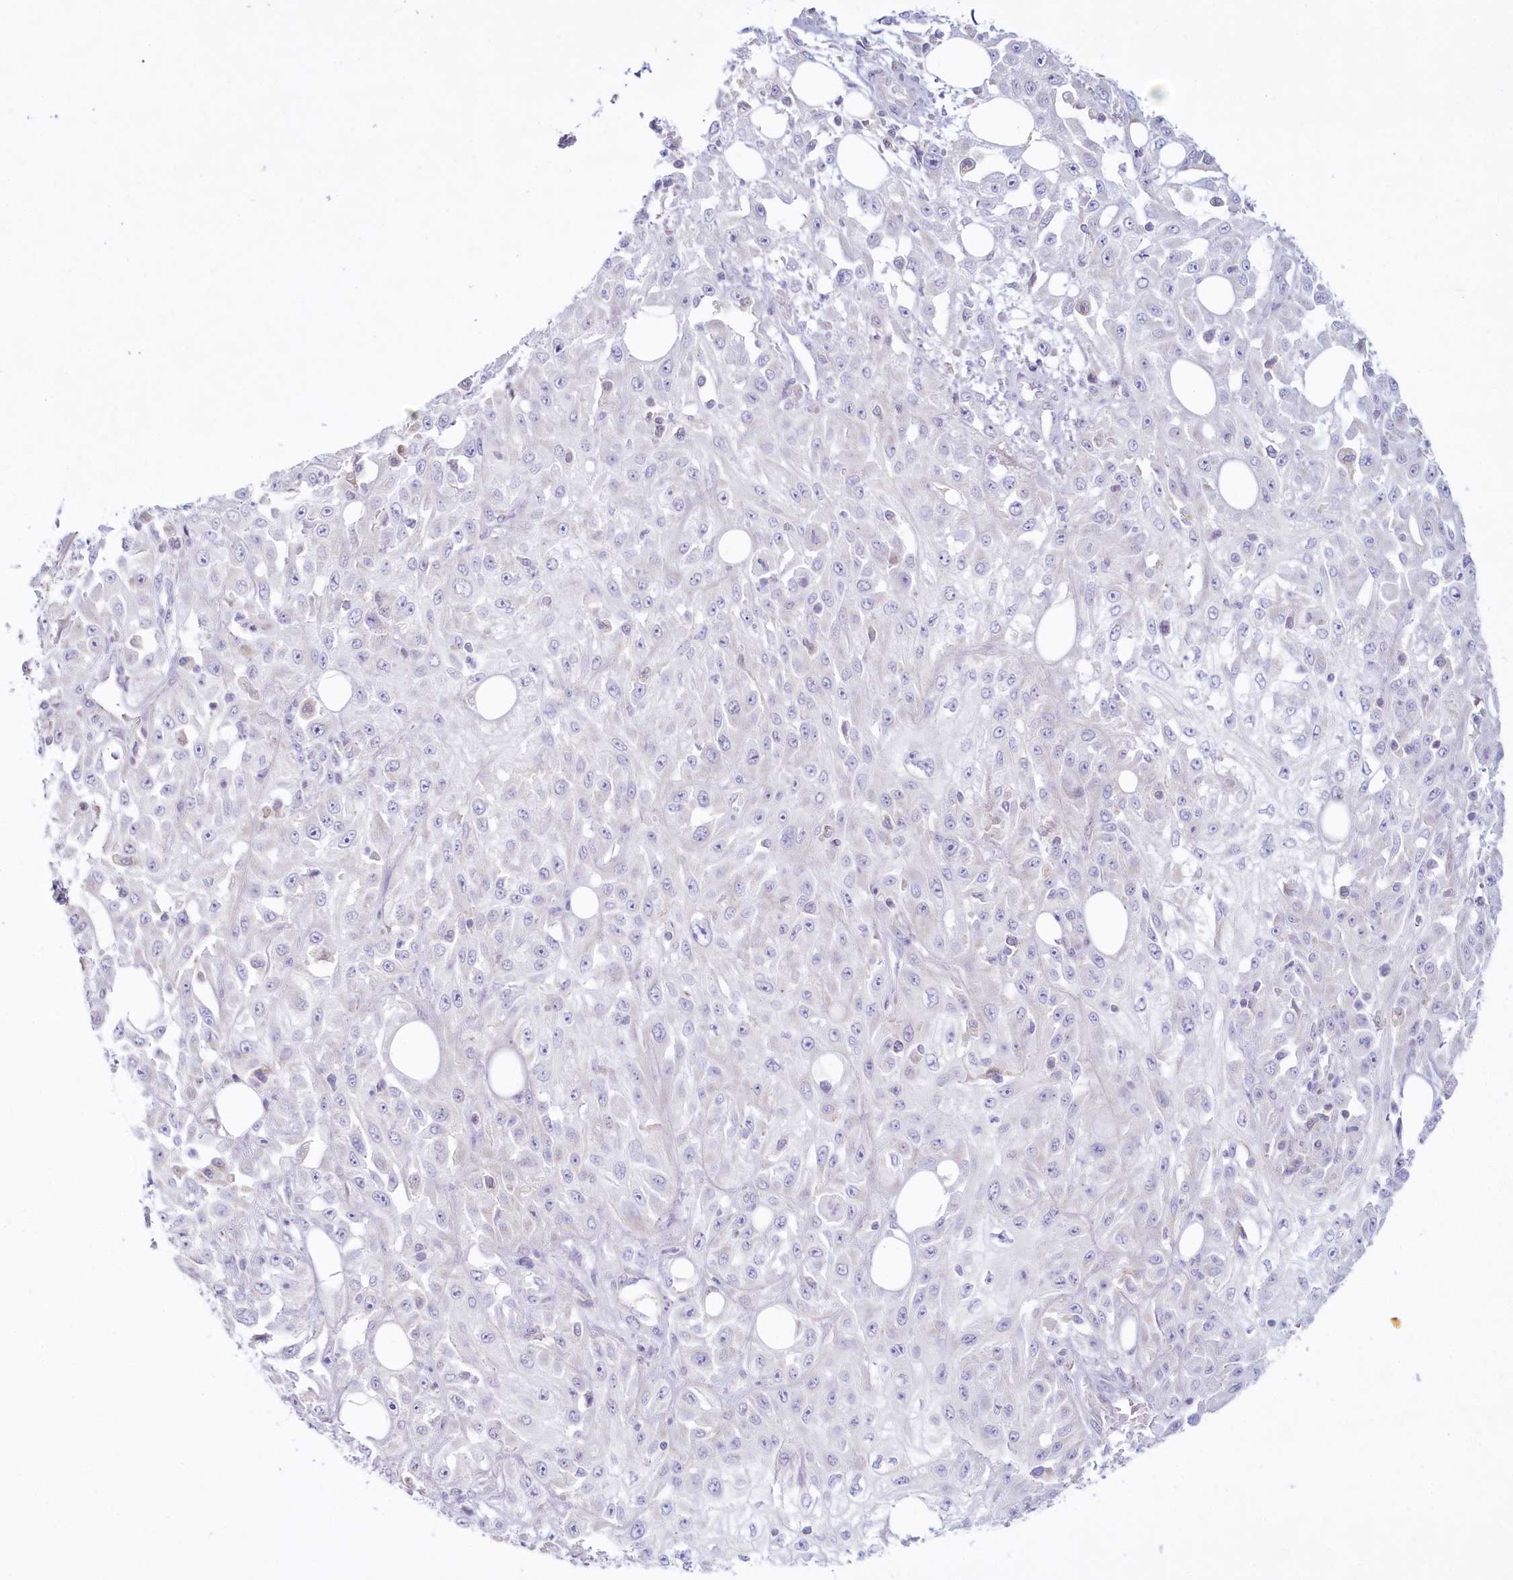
{"staining": {"intensity": "negative", "quantity": "none", "location": "none"}, "tissue": "skin cancer", "cell_type": "Tumor cells", "image_type": "cancer", "snomed": [{"axis": "morphology", "description": "Squamous cell carcinoma, NOS"}, {"axis": "morphology", "description": "Squamous cell carcinoma, metastatic, NOS"}, {"axis": "topography", "description": "Skin"}, {"axis": "topography", "description": "Lymph node"}], "caption": "Tumor cells show no significant positivity in skin cancer (squamous cell carcinoma).", "gene": "PSAPL1", "patient": {"sex": "male", "age": 75}}